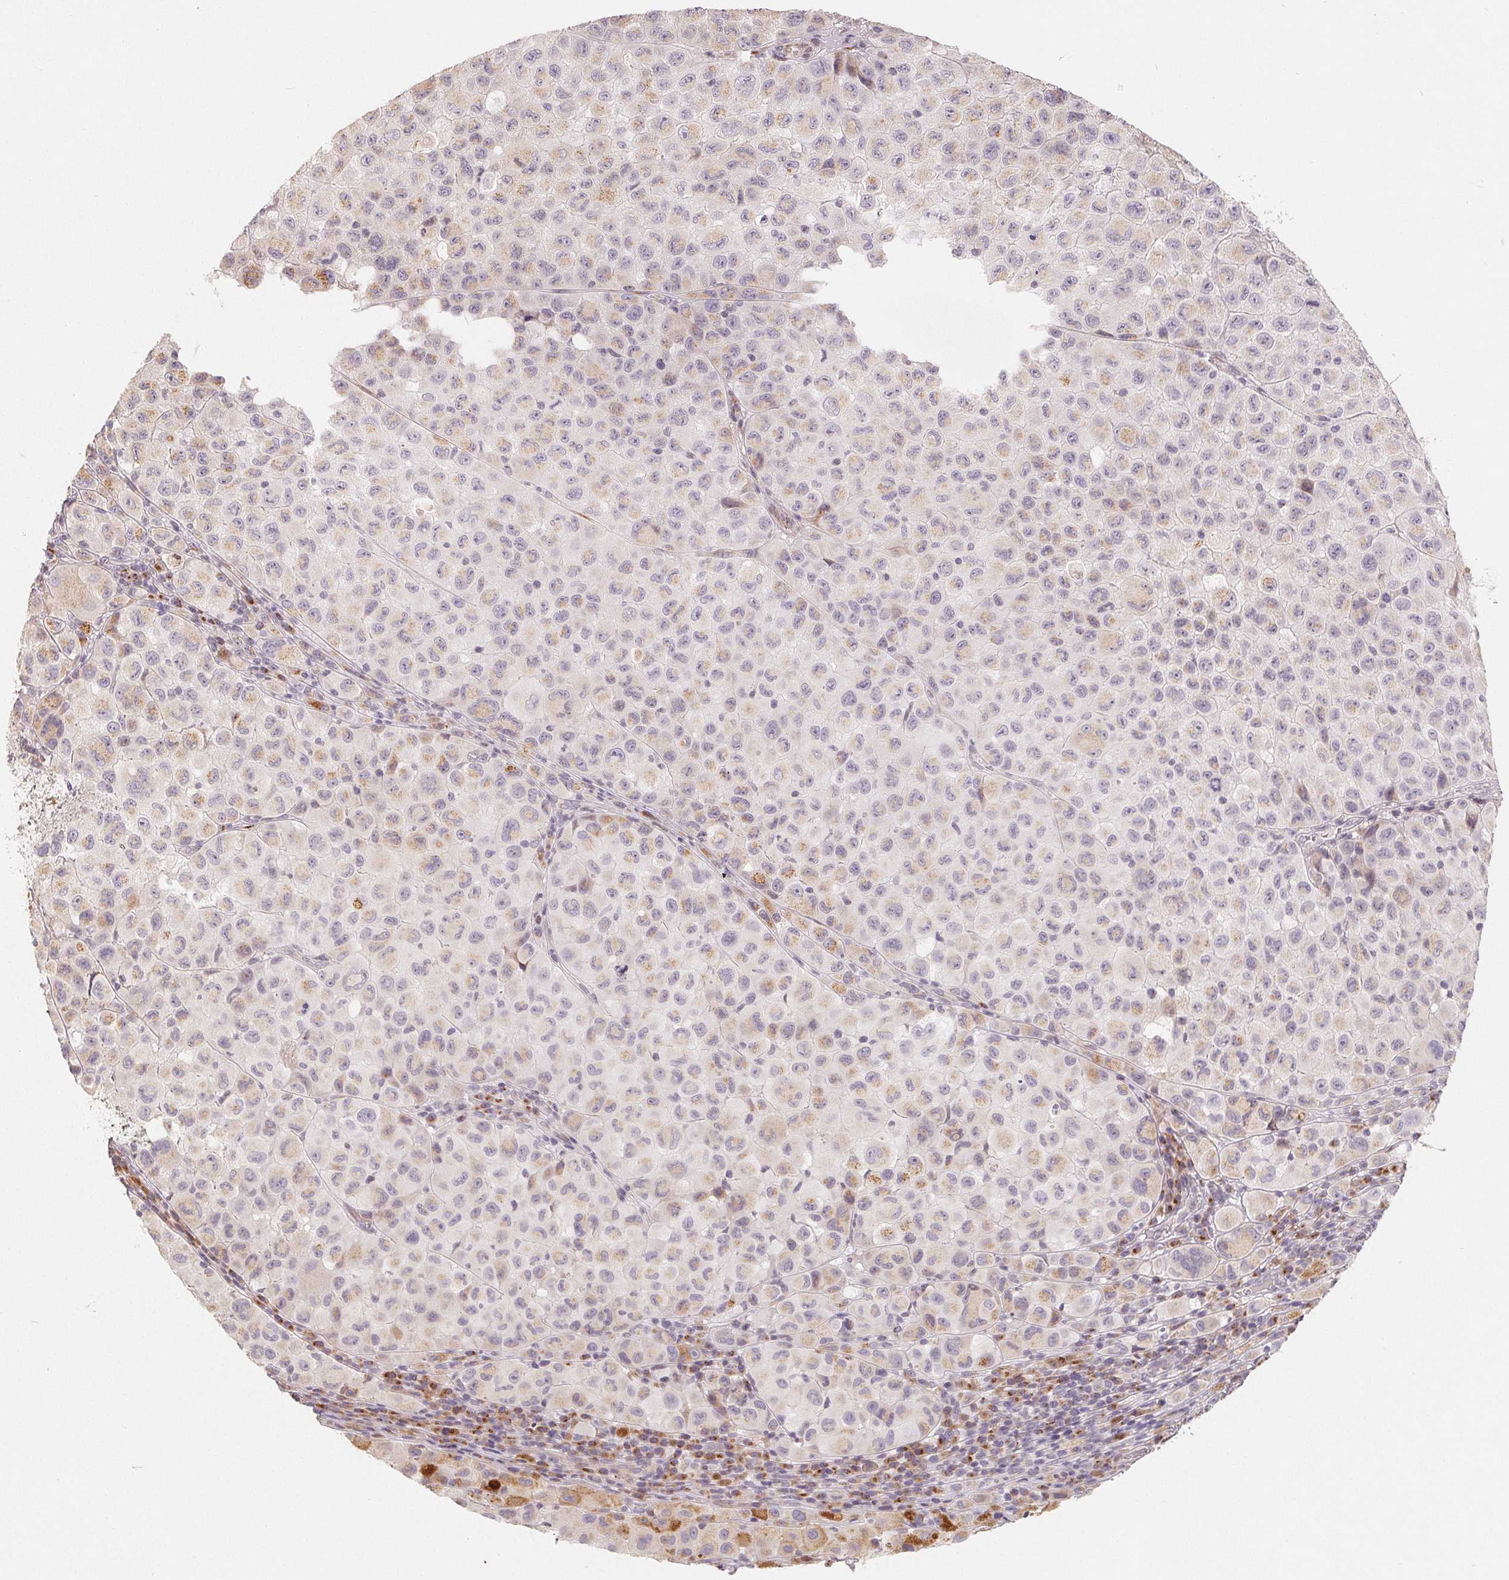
{"staining": {"intensity": "negative", "quantity": "none", "location": "none"}, "tissue": "melanoma", "cell_type": "Tumor cells", "image_type": "cancer", "snomed": [{"axis": "morphology", "description": "Malignant melanoma, NOS"}, {"axis": "topography", "description": "Skin"}], "caption": "DAB (3,3'-diaminobenzidine) immunohistochemical staining of human melanoma reveals no significant expression in tumor cells.", "gene": "TMSB15B", "patient": {"sex": "male", "age": 93}}